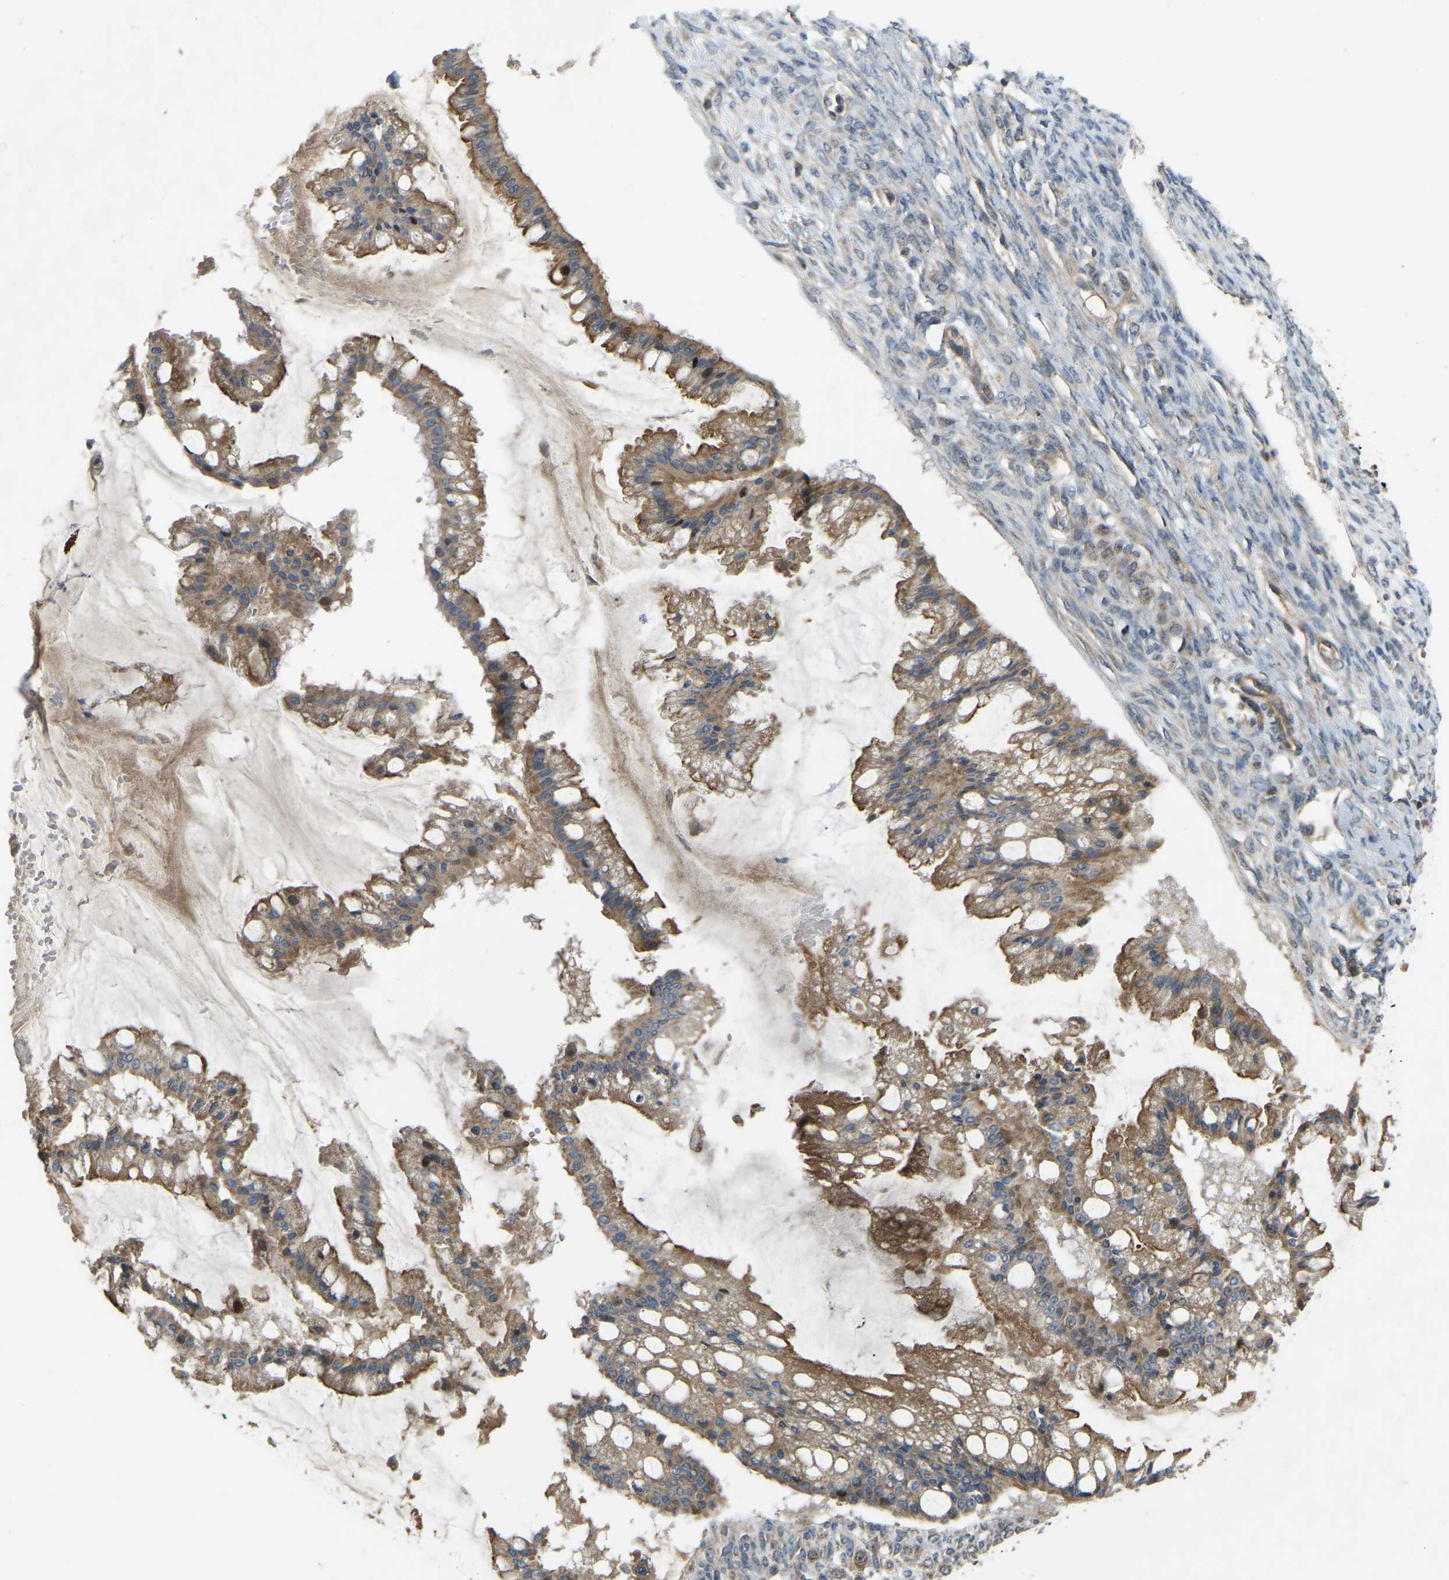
{"staining": {"intensity": "moderate", "quantity": ">75%", "location": "cytoplasmic/membranous"}, "tissue": "ovarian cancer", "cell_type": "Tumor cells", "image_type": "cancer", "snomed": [{"axis": "morphology", "description": "Cystadenocarcinoma, mucinous, NOS"}, {"axis": "topography", "description": "Ovary"}], "caption": "A micrograph of mucinous cystadenocarcinoma (ovarian) stained for a protein exhibits moderate cytoplasmic/membranous brown staining in tumor cells.", "gene": "C21orf91", "patient": {"sex": "female", "age": 73}}